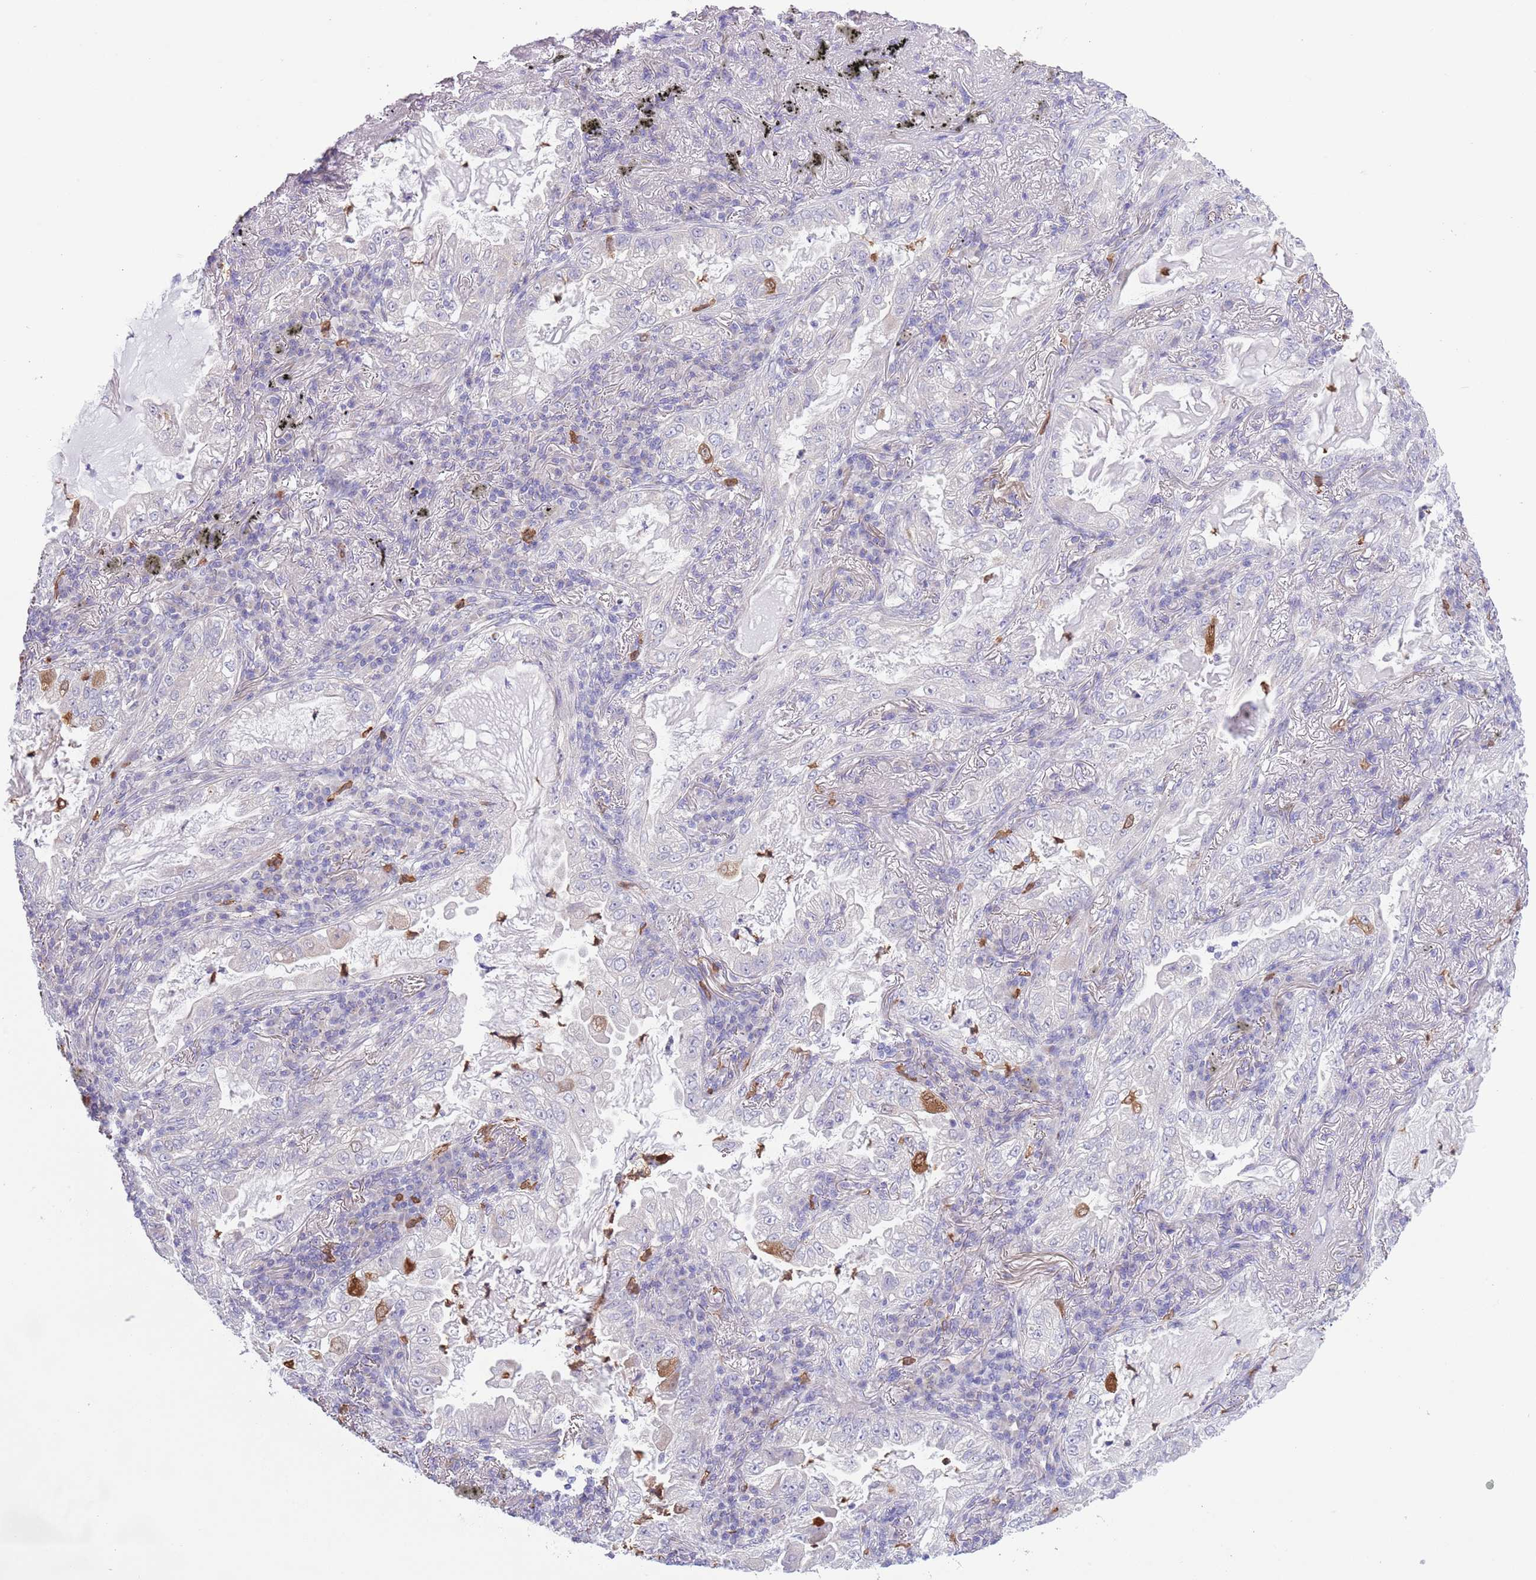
{"staining": {"intensity": "negative", "quantity": "none", "location": "none"}, "tissue": "lung cancer", "cell_type": "Tumor cells", "image_type": "cancer", "snomed": [{"axis": "morphology", "description": "Adenocarcinoma, NOS"}, {"axis": "topography", "description": "Lung"}], "caption": "The micrograph shows no significant staining in tumor cells of lung cancer.", "gene": "ZFP2", "patient": {"sex": "female", "age": 73}}